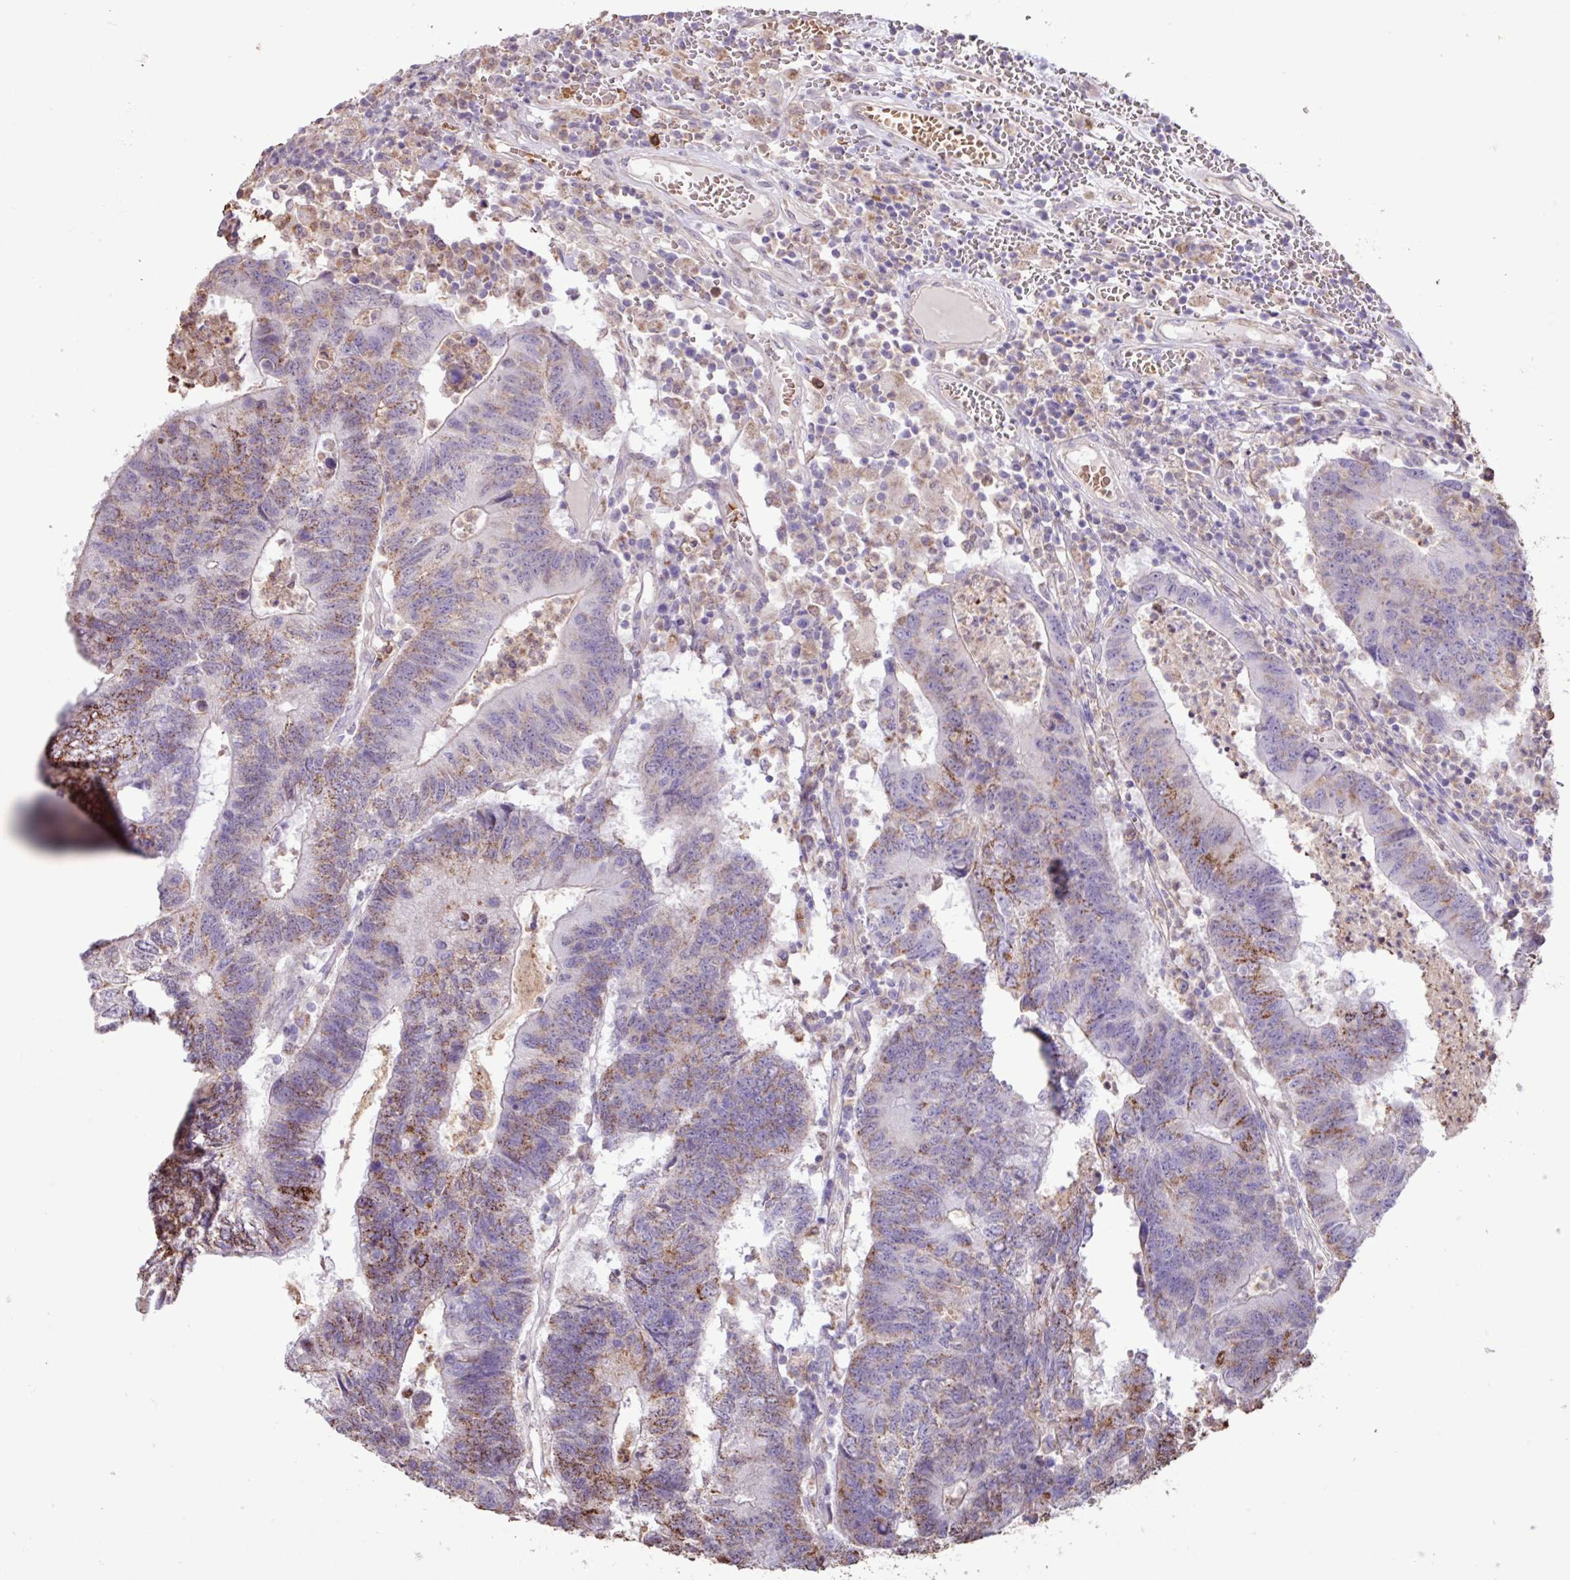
{"staining": {"intensity": "moderate", "quantity": "25%-75%", "location": "cytoplasmic/membranous"}, "tissue": "colorectal cancer", "cell_type": "Tumor cells", "image_type": "cancer", "snomed": [{"axis": "morphology", "description": "Adenocarcinoma, NOS"}, {"axis": "topography", "description": "Colon"}], "caption": "Moderate cytoplasmic/membranous expression is present in approximately 25%-75% of tumor cells in colorectal cancer (adenocarcinoma).", "gene": "CHST11", "patient": {"sex": "female", "age": 48}}